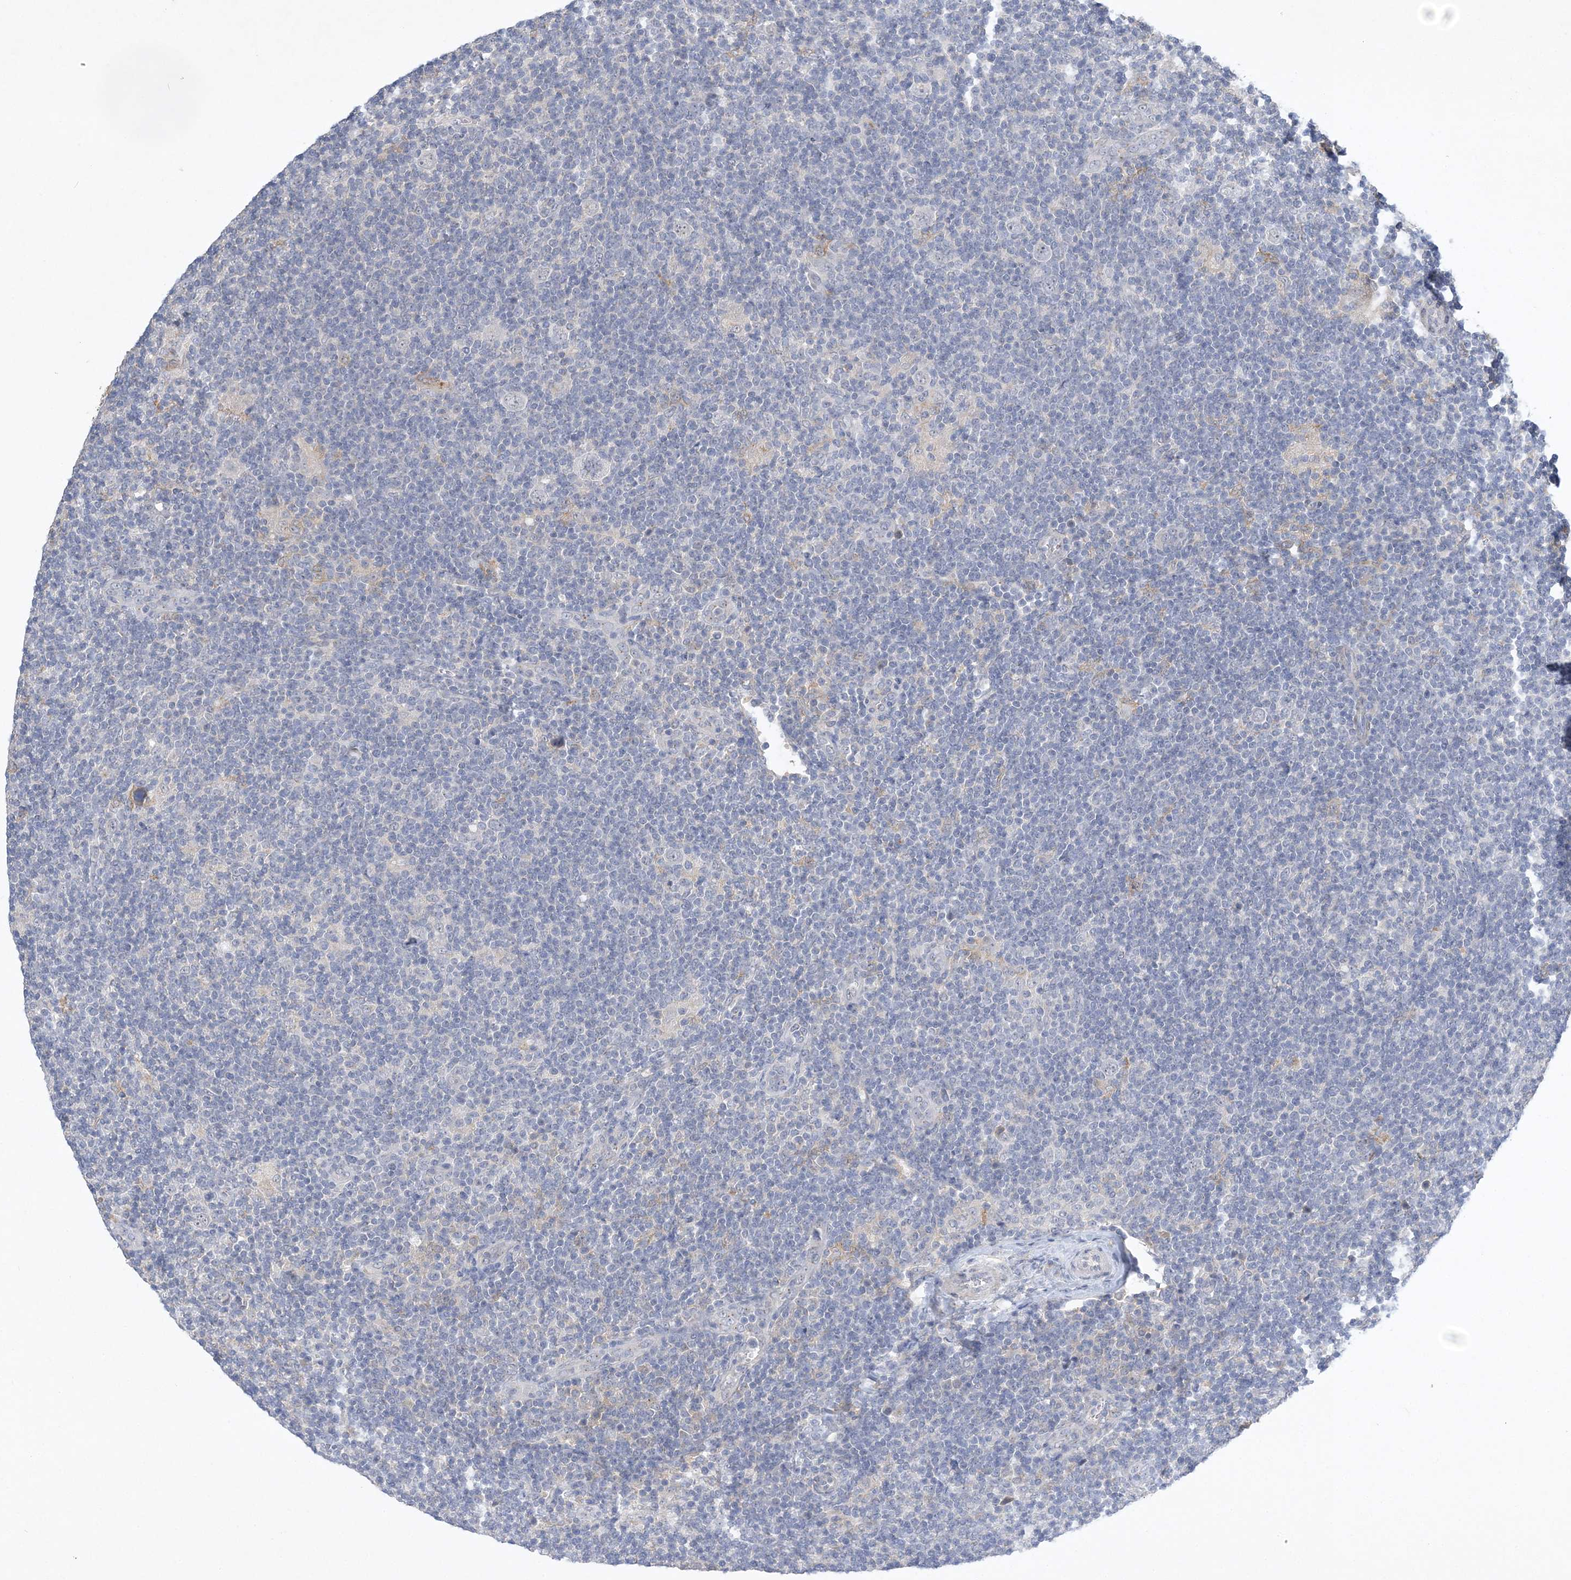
{"staining": {"intensity": "negative", "quantity": "none", "location": "none"}, "tissue": "lymphoma", "cell_type": "Tumor cells", "image_type": "cancer", "snomed": [{"axis": "morphology", "description": "Hodgkin's disease, NOS"}, {"axis": "topography", "description": "Lymph node"}], "caption": "DAB immunohistochemical staining of human Hodgkin's disease demonstrates no significant positivity in tumor cells.", "gene": "ANKRD35", "patient": {"sex": "female", "age": 57}}